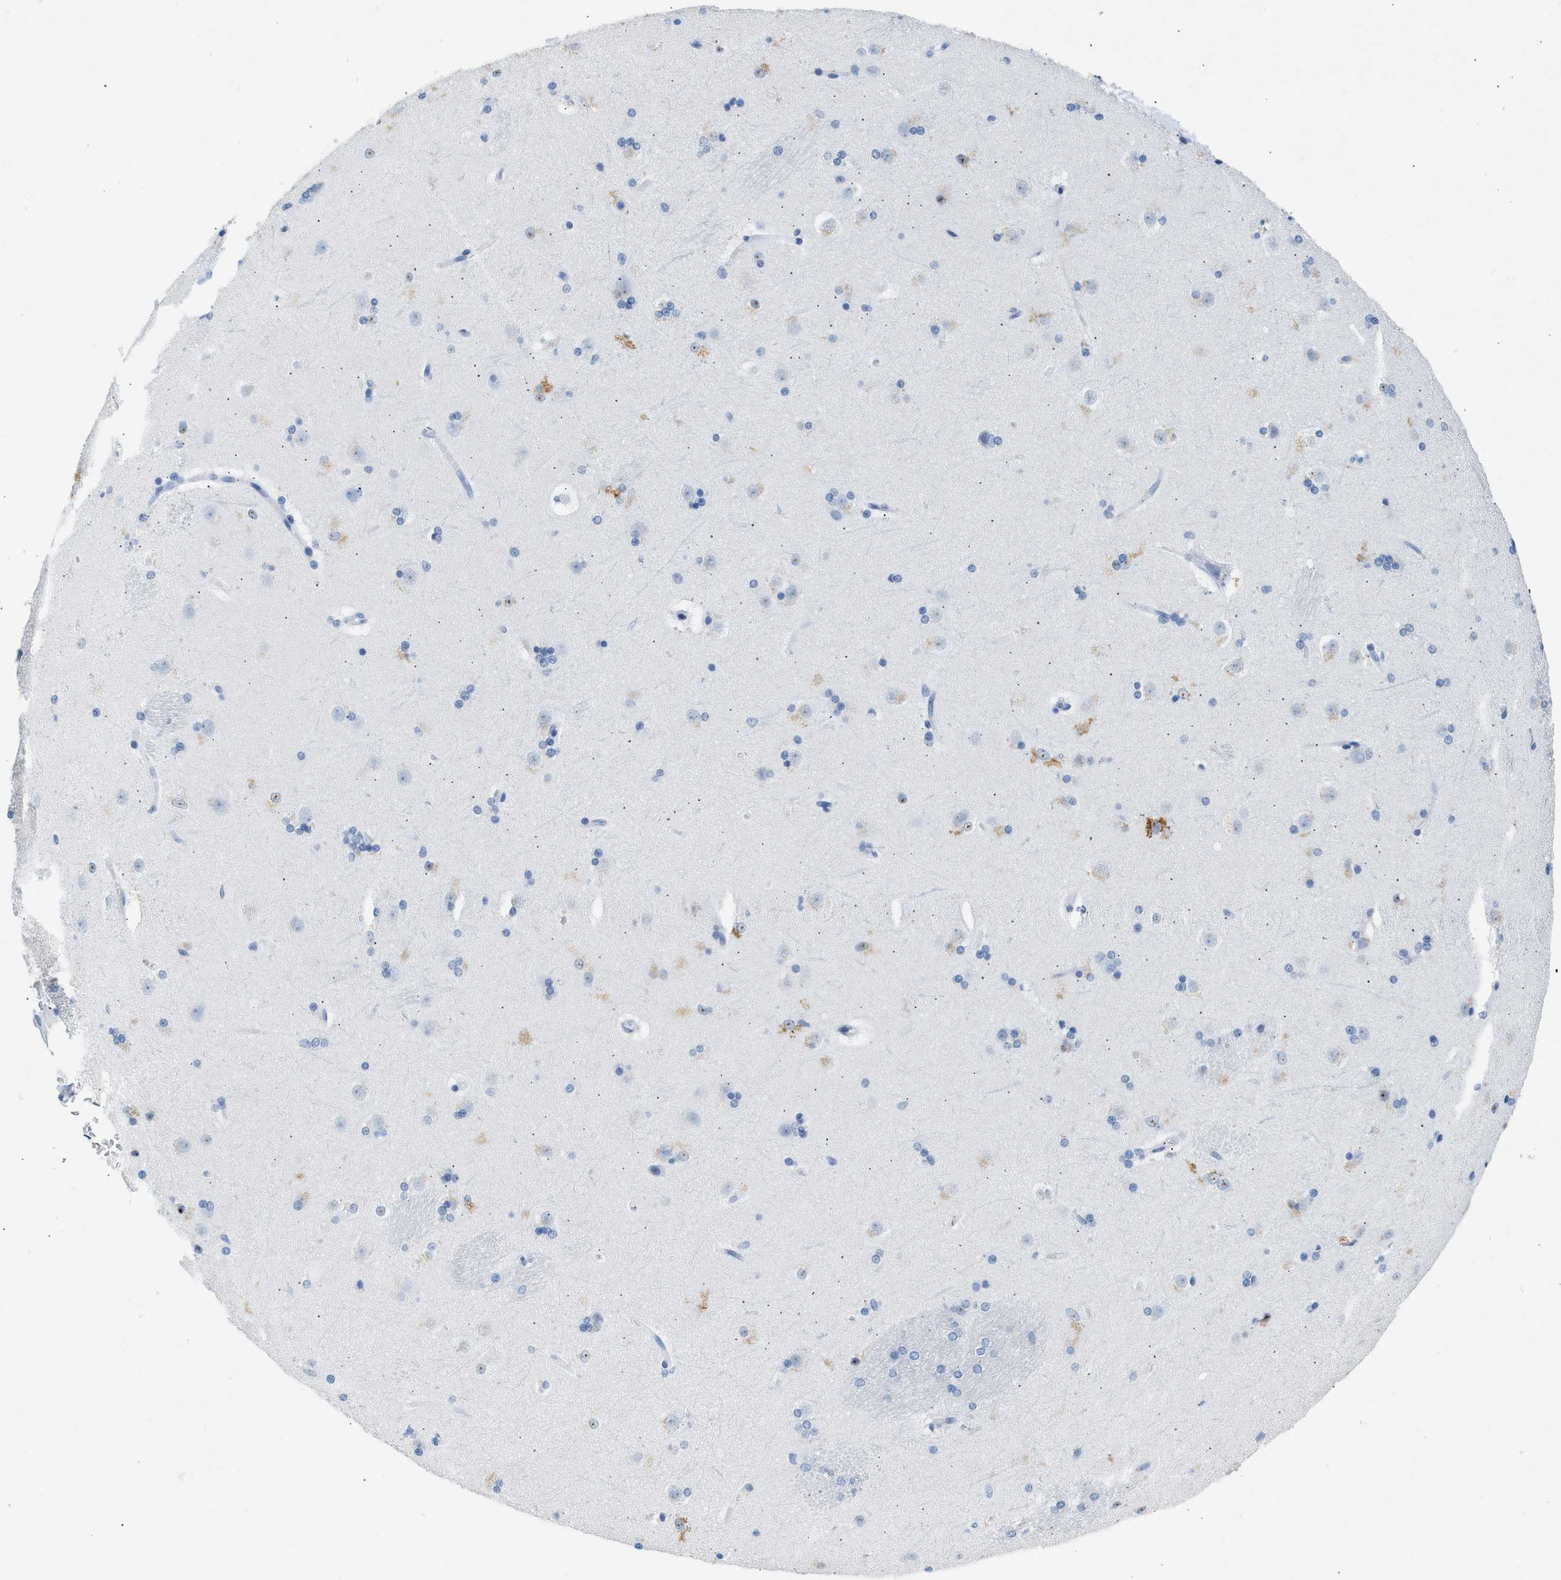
{"staining": {"intensity": "negative", "quantity": "none", "location": "none"}, "tissue": "caudate", "cell_type": "Glial cells", "image_type": "normal", "snomed": [{"axis": "morphology", "description": "Normal tissue, NOS"}, {"axis": "topography", "description": "Lateral ventricle wall"}], "caption": "This micrograph is of benign caudate stained with immunohistochemistry (IHC) to label a protein in brown with the nuclei are counter-stained blue. There is no positivity in glial cells.", "gene": "HHATL", "patient": {"sex": "female", "age": 19}}